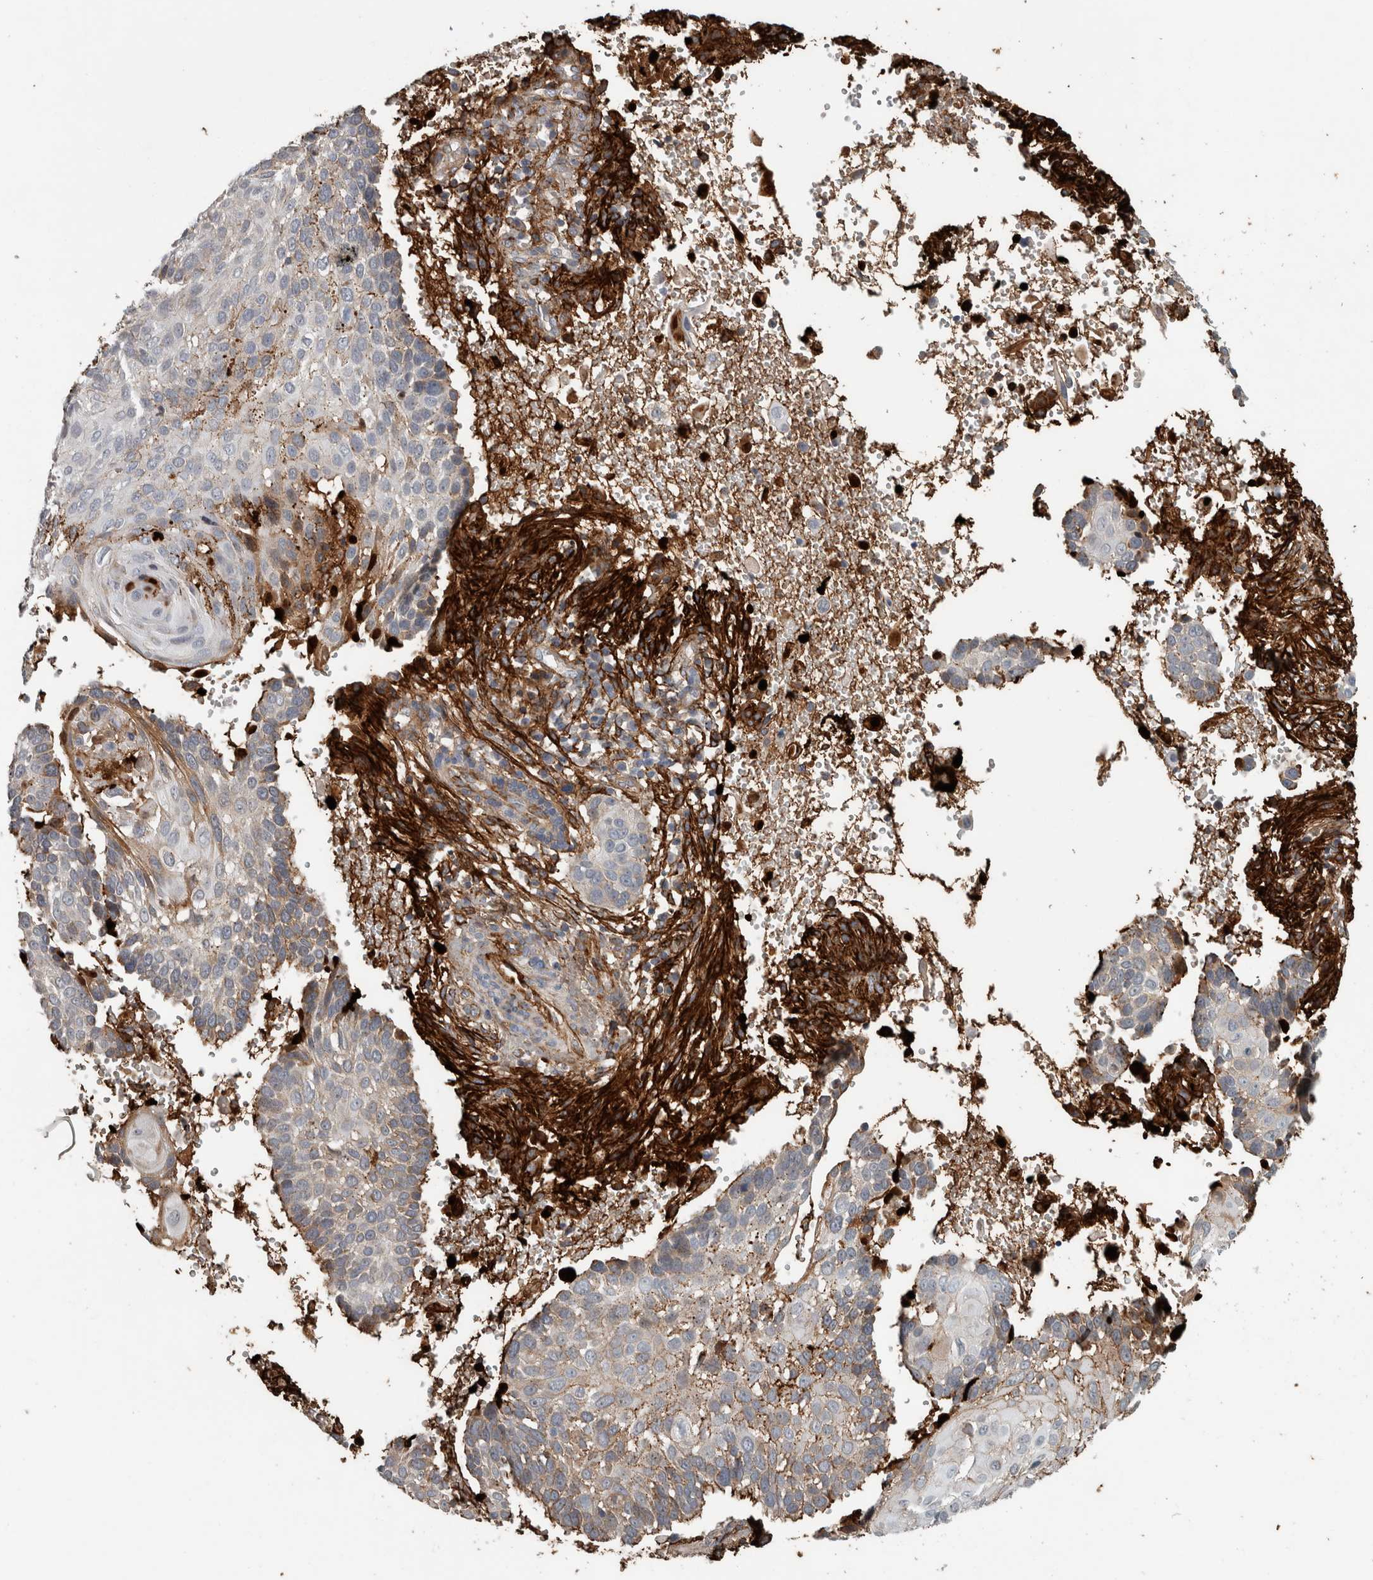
{"staining": {"intensity": "moderate", "quantity": "<25%", "location": "cytoplasmic/membranous"}, "tissue": "cervical cancer", "cell_type": "Tumor cells", "image_type": "cancer", "snomed": [{"axis": "morphology", "description": "Squamous cell carcinoma, NOS"}, {"axis": "topography", "description": "Cervix"}], "caption": "High-power microscopy captured an IHC image of cervical cancer, revealing moderate cytoplasmic/membranous expression in about <25% of tumor cells. Nuclei are stained in blue.", "gene": "FN1", "patient": {"sex": "female", "age": 74}}